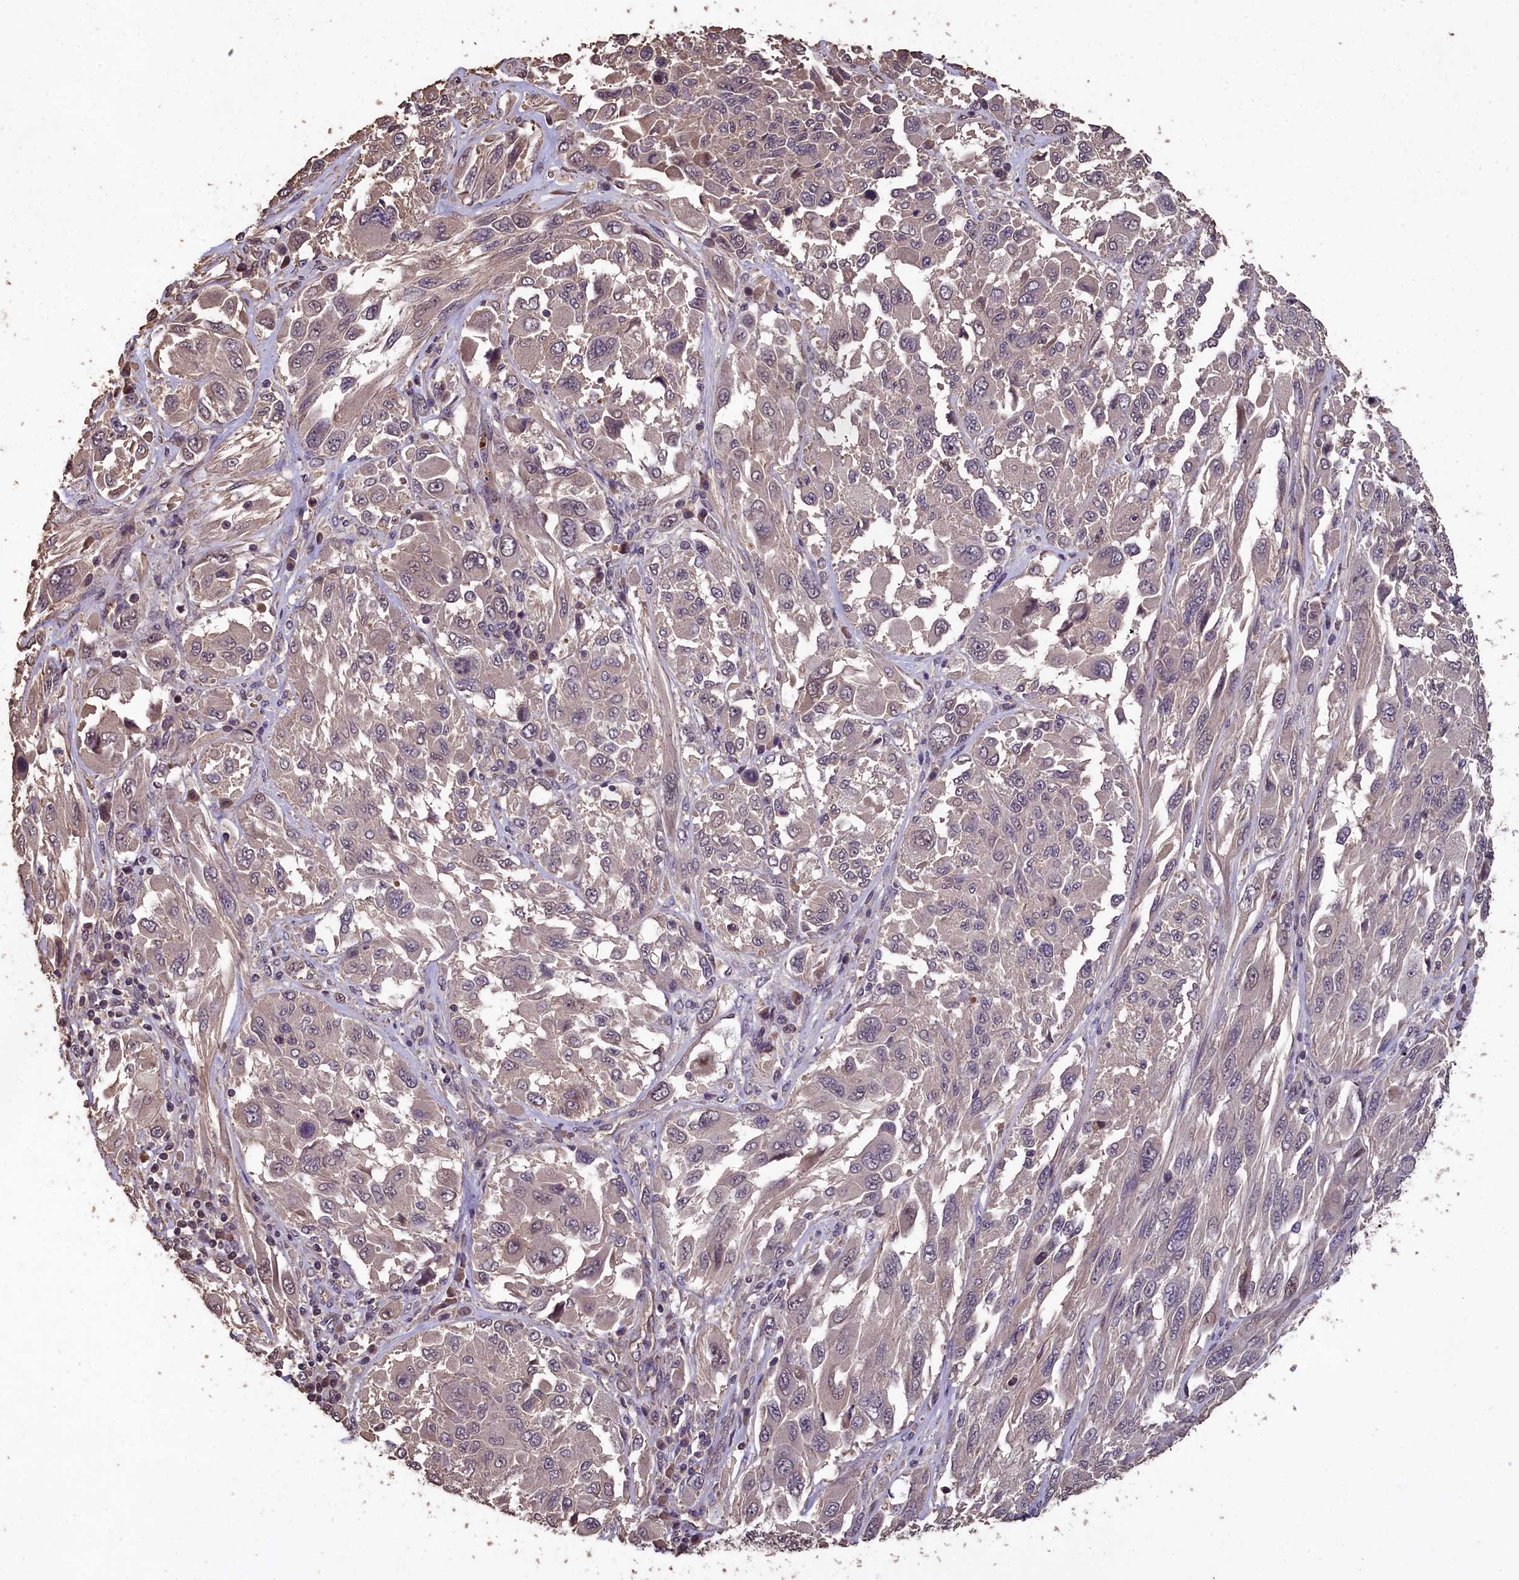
{"staining": {"intensity": "negative", "quantity": "none", "location": "none"}, "tissue": "melanoma", "cell_type": "Tumor cells", "image_type": "cancer", "snomed": [{"axis": "morphology", "description": "Malignant melanoma, NOS"}, {"axis": "topography", "description": "Skin"}], "caption": "Malignant melanoma was stained to show a protein in brown. There is no significant expression in tumor cells. The staining was performed using DAB to visualize the protein expression in brown, while the nuclei were stained in blue with hematoxylin (Magnification: 20x).", "gene": "CHD9", "patient": {"sex": "female", "age": 91}}